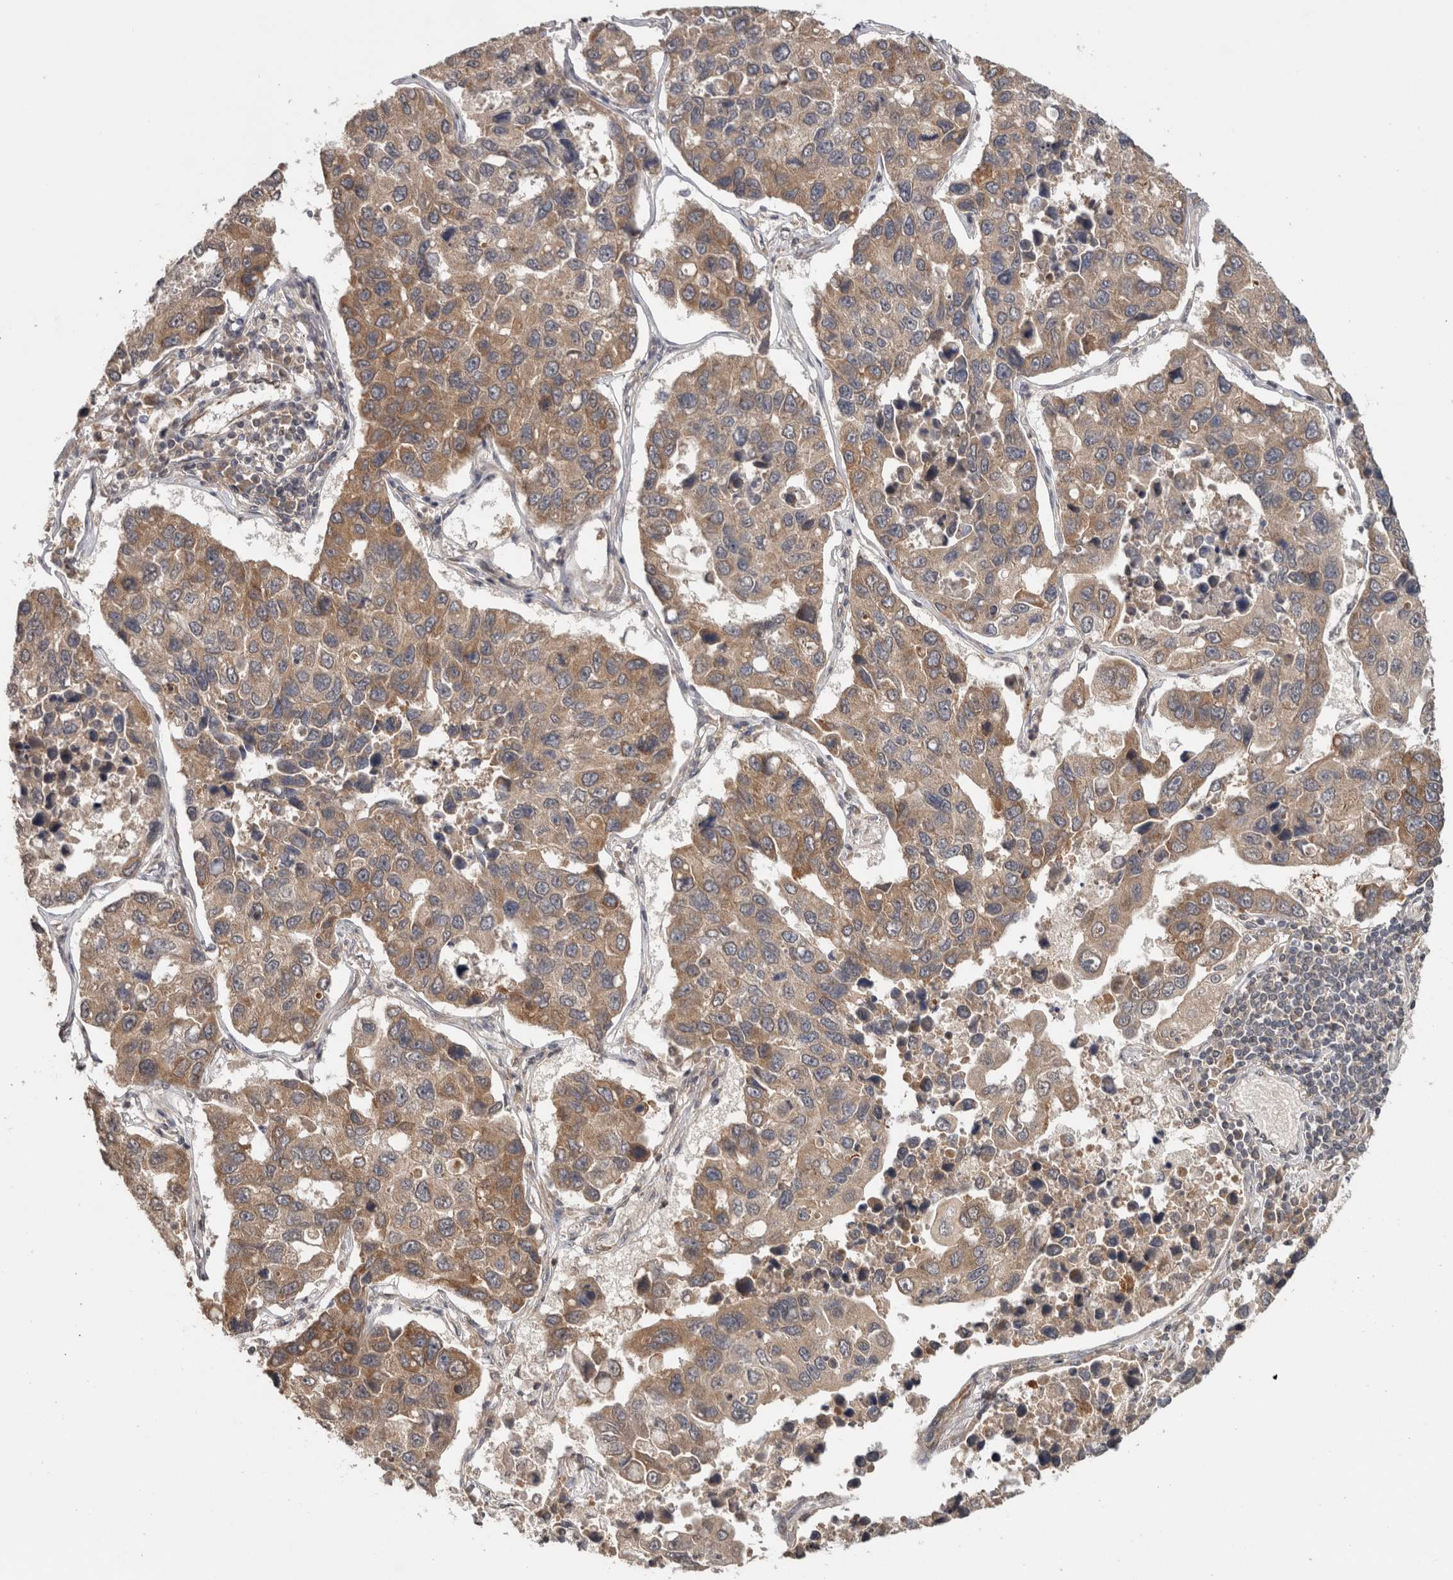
{"staining": {"intensity": "weak", "quantity": ">75%", "location": "cytoplasmic/membranous"}, "tissue": "lung cancer", "cell_type": "Tumor cells", "image_type": "cancer", "snomed": [{"axis": "morphology", "description": "Adenocarcinoma, NOS"}, {"axis": "topography", "description": "Lung"}], "caption": "Immunohistochemical staining of human lung cancer reveals low levels of weak cytoplasmic/membranous positivity in approximately >75% of tumor cells.", "gene": "HMOX2", "patient": {"sex": "male", "age": 64}}